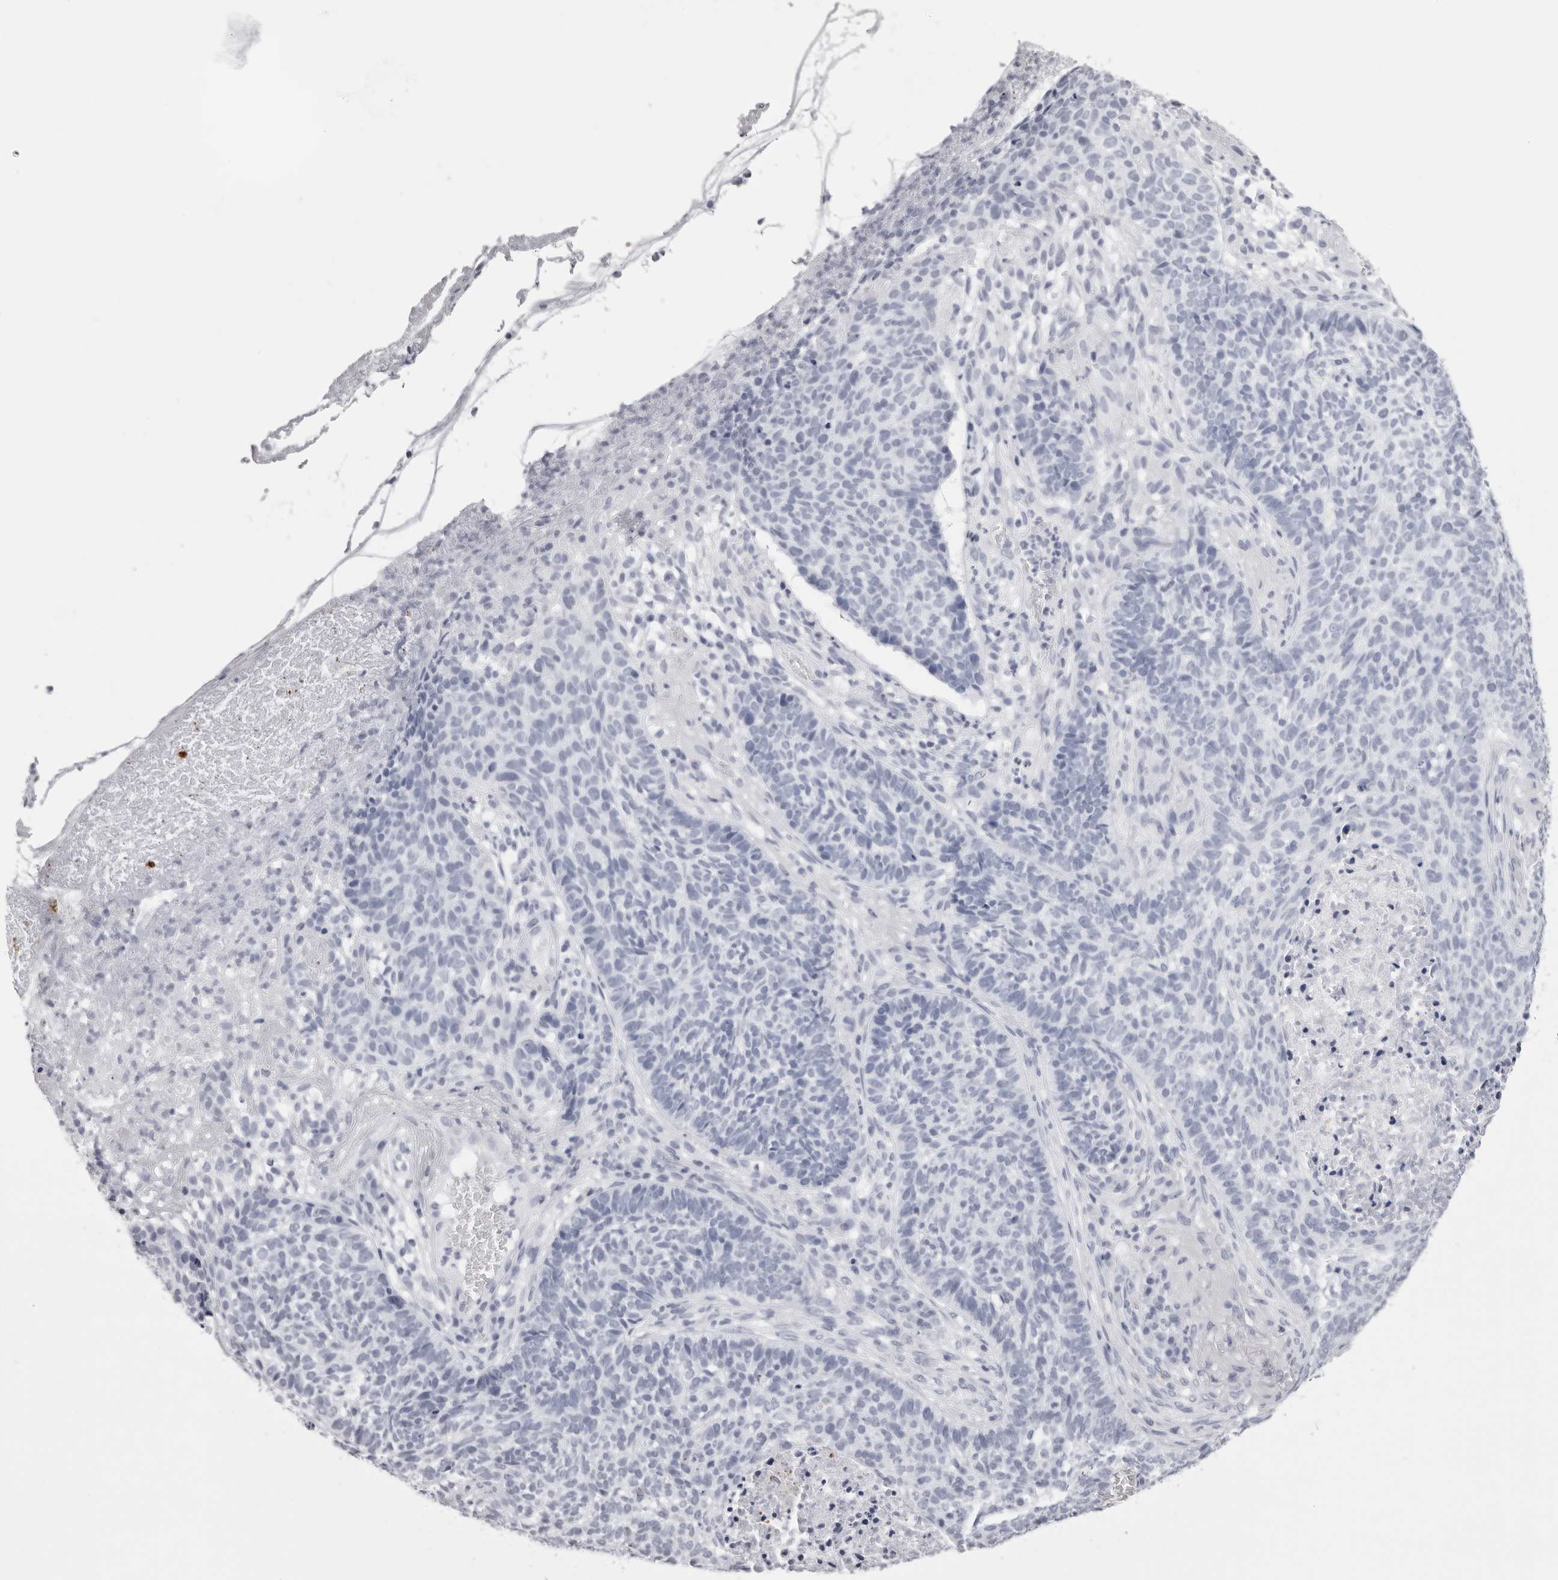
{"staining": {"intensity": "negative", "quantity": "none", "location": "none"}, "tissue": "skin cancer", "cell_type": "Tumor cells", "image_type": "cancer", "snomed": [{"axis": "morphology", "description": "Basal cell carcinoma"}, {"axis": "topography", "description": "Skin"}], "caption": "Tumor cells are negative for protein expression in human skin cancer (basal cell carcinoma).", "gene": "RHO", "patient": {"sex": "male", "age": 85}}